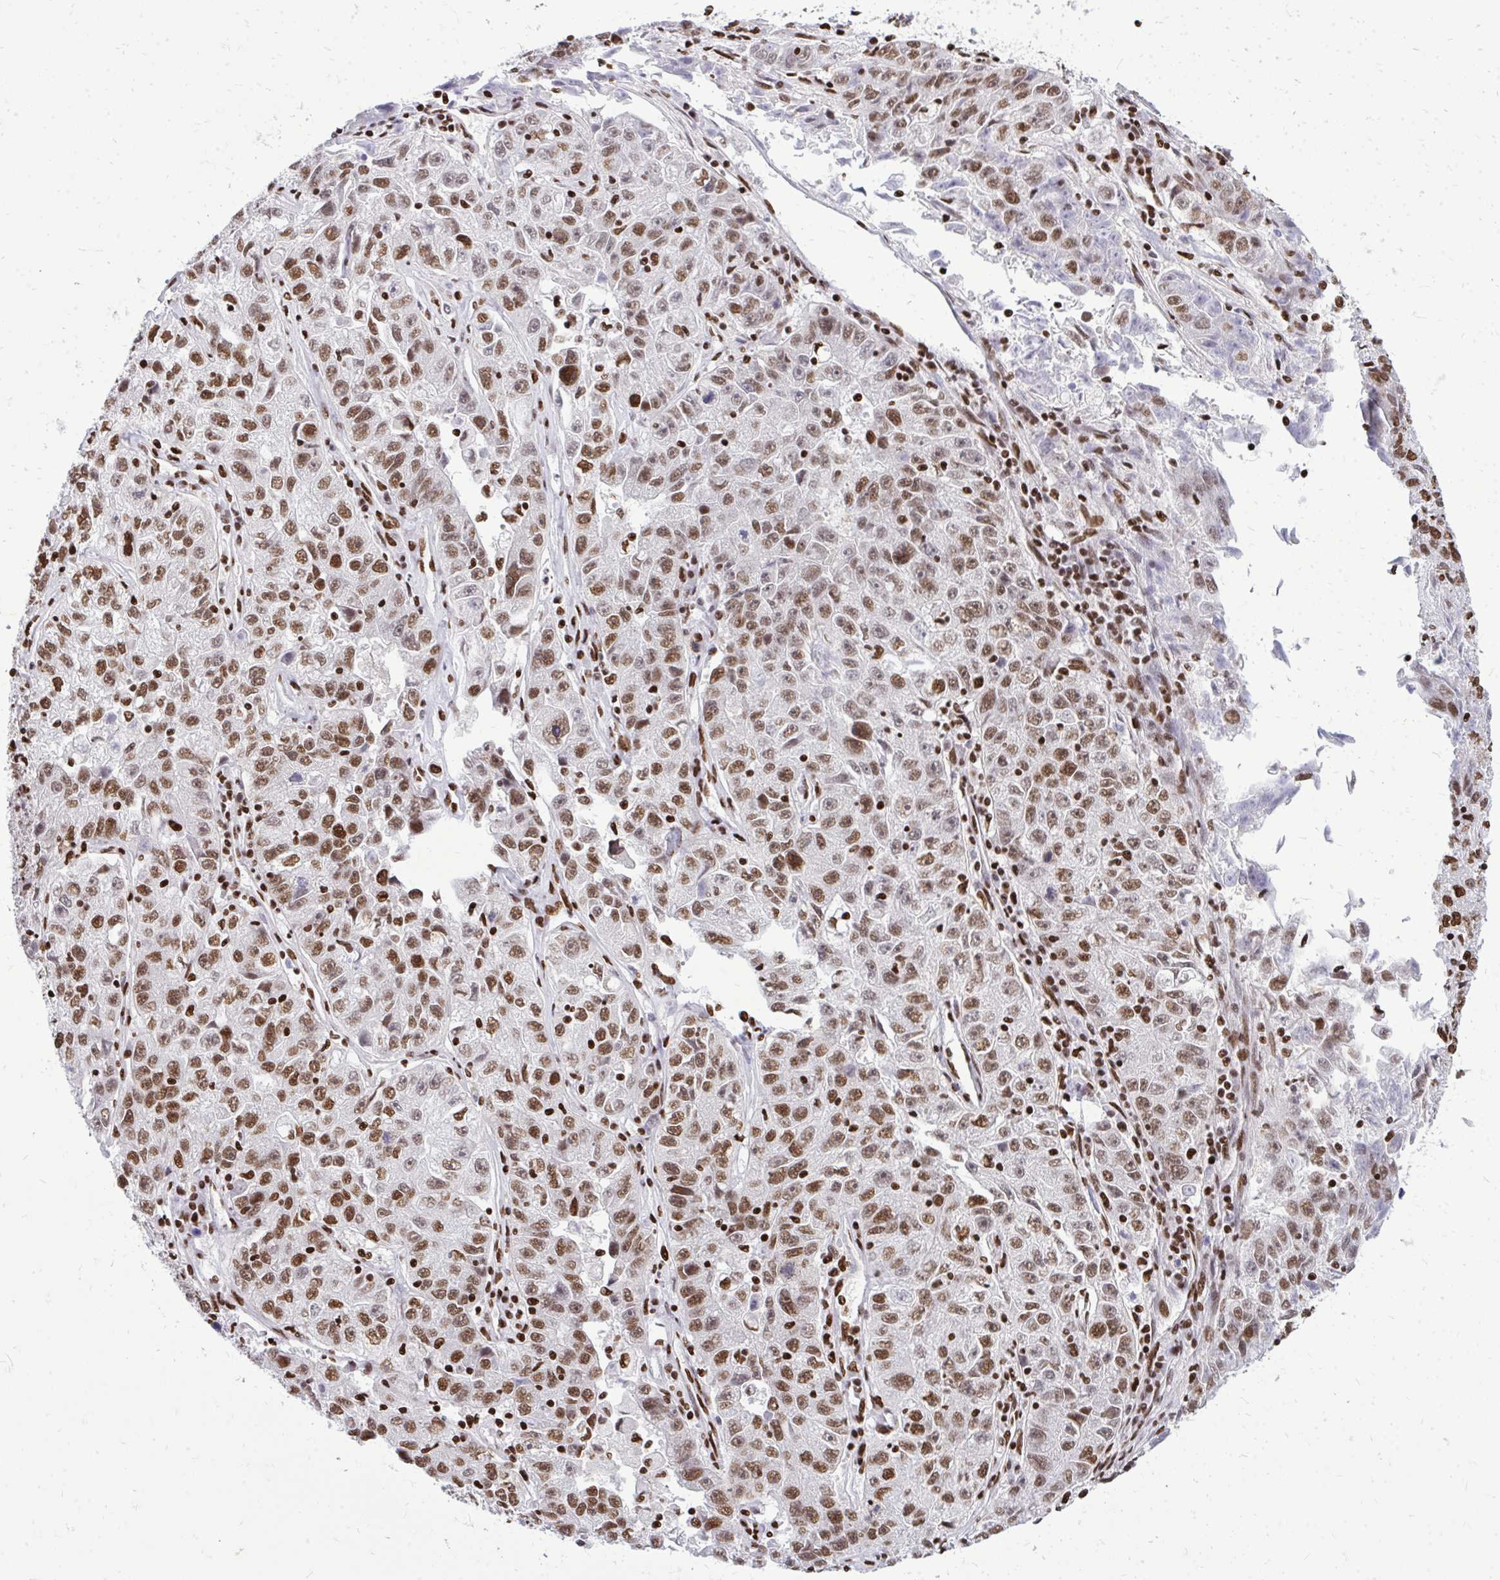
{"staining": {"intensity": "strong", "quantity": ">75%", "location": "nuclear"}, "tissue": "lung cancer", "cell_type": "Tumor cells", "image_type": "cancer", "snomed": [{"axis": "morphology", "description": "Normal morphology"}, {"axis": "morphology", "description": "Adenocarcinoma, NOS"}, {"axis": "topography", "description": "Lymph node"}, {"axis": "topography", "description": "Lung"}], "caption": "There is high levels of strong nuclear expression in tumor cells of lung cancer (adenocarcinoma), as demonstrated by immunohistochemical staining (brown color).", "gene": "TBL1Y", "patient": {"sex": "female", "age": 57}}